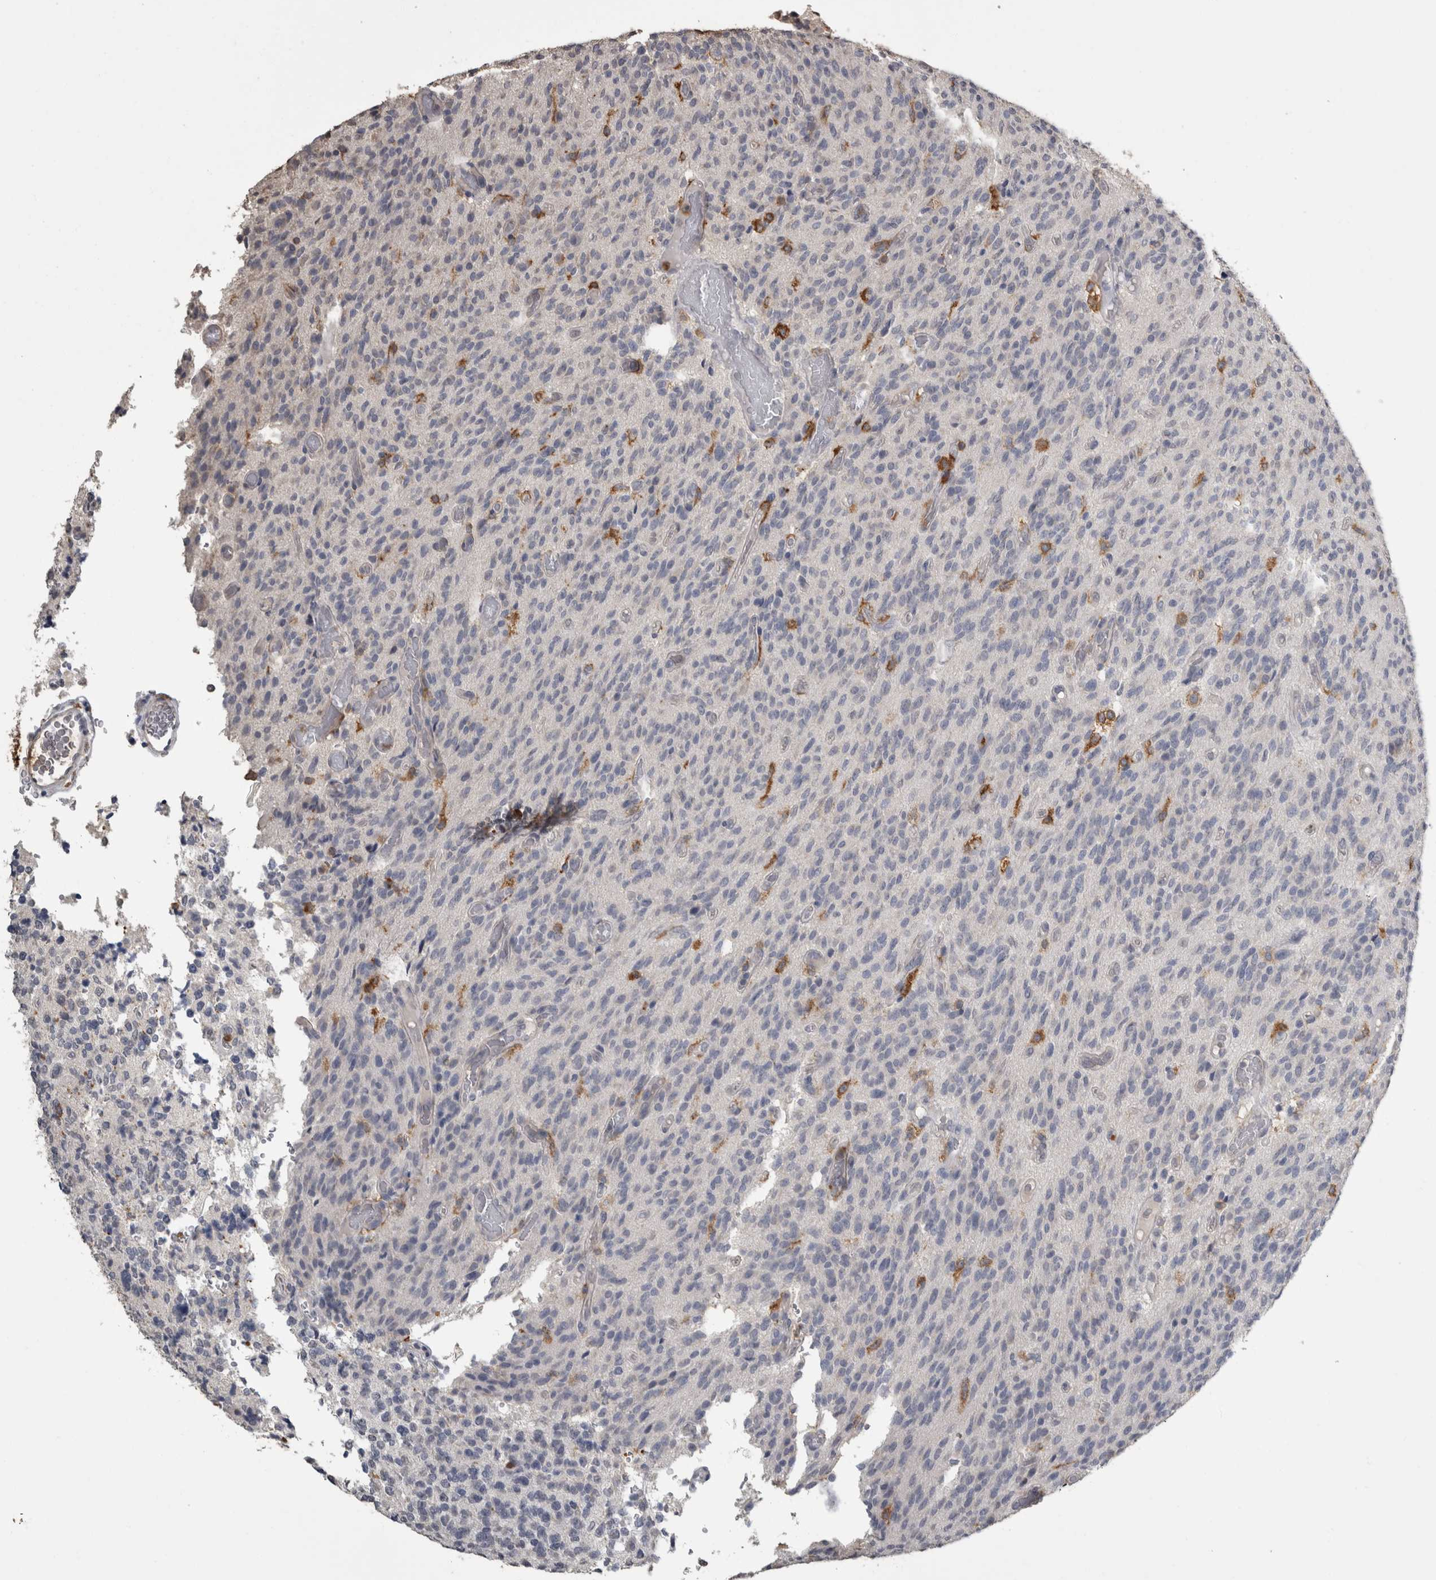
{"staining": {"intensity": "negative", "quantity": "none", "location": "none"}, "tissue": "glioma", "cell_type": "Tumor cells", "image_type": "cancer", "snomed": [{"axis": "morphology", "description": "Glioma, malignant, High grade"}, {"axis": "topography", "description": "Brain"}], "caption": "IHC photomicrograph of neoplastic tissue: human glioma stained with DAB (3,3'-diaminobenzidine) displays no significant protein positivity in tumor cells. (Stains: DAB immunohistochemistry (IHC) with hematoxylin counter stain, Microscopy: brightfield microscopy at high magnification).", "gene": "PIK3AP1", "patient": {"sex": "male", "age": 34}}